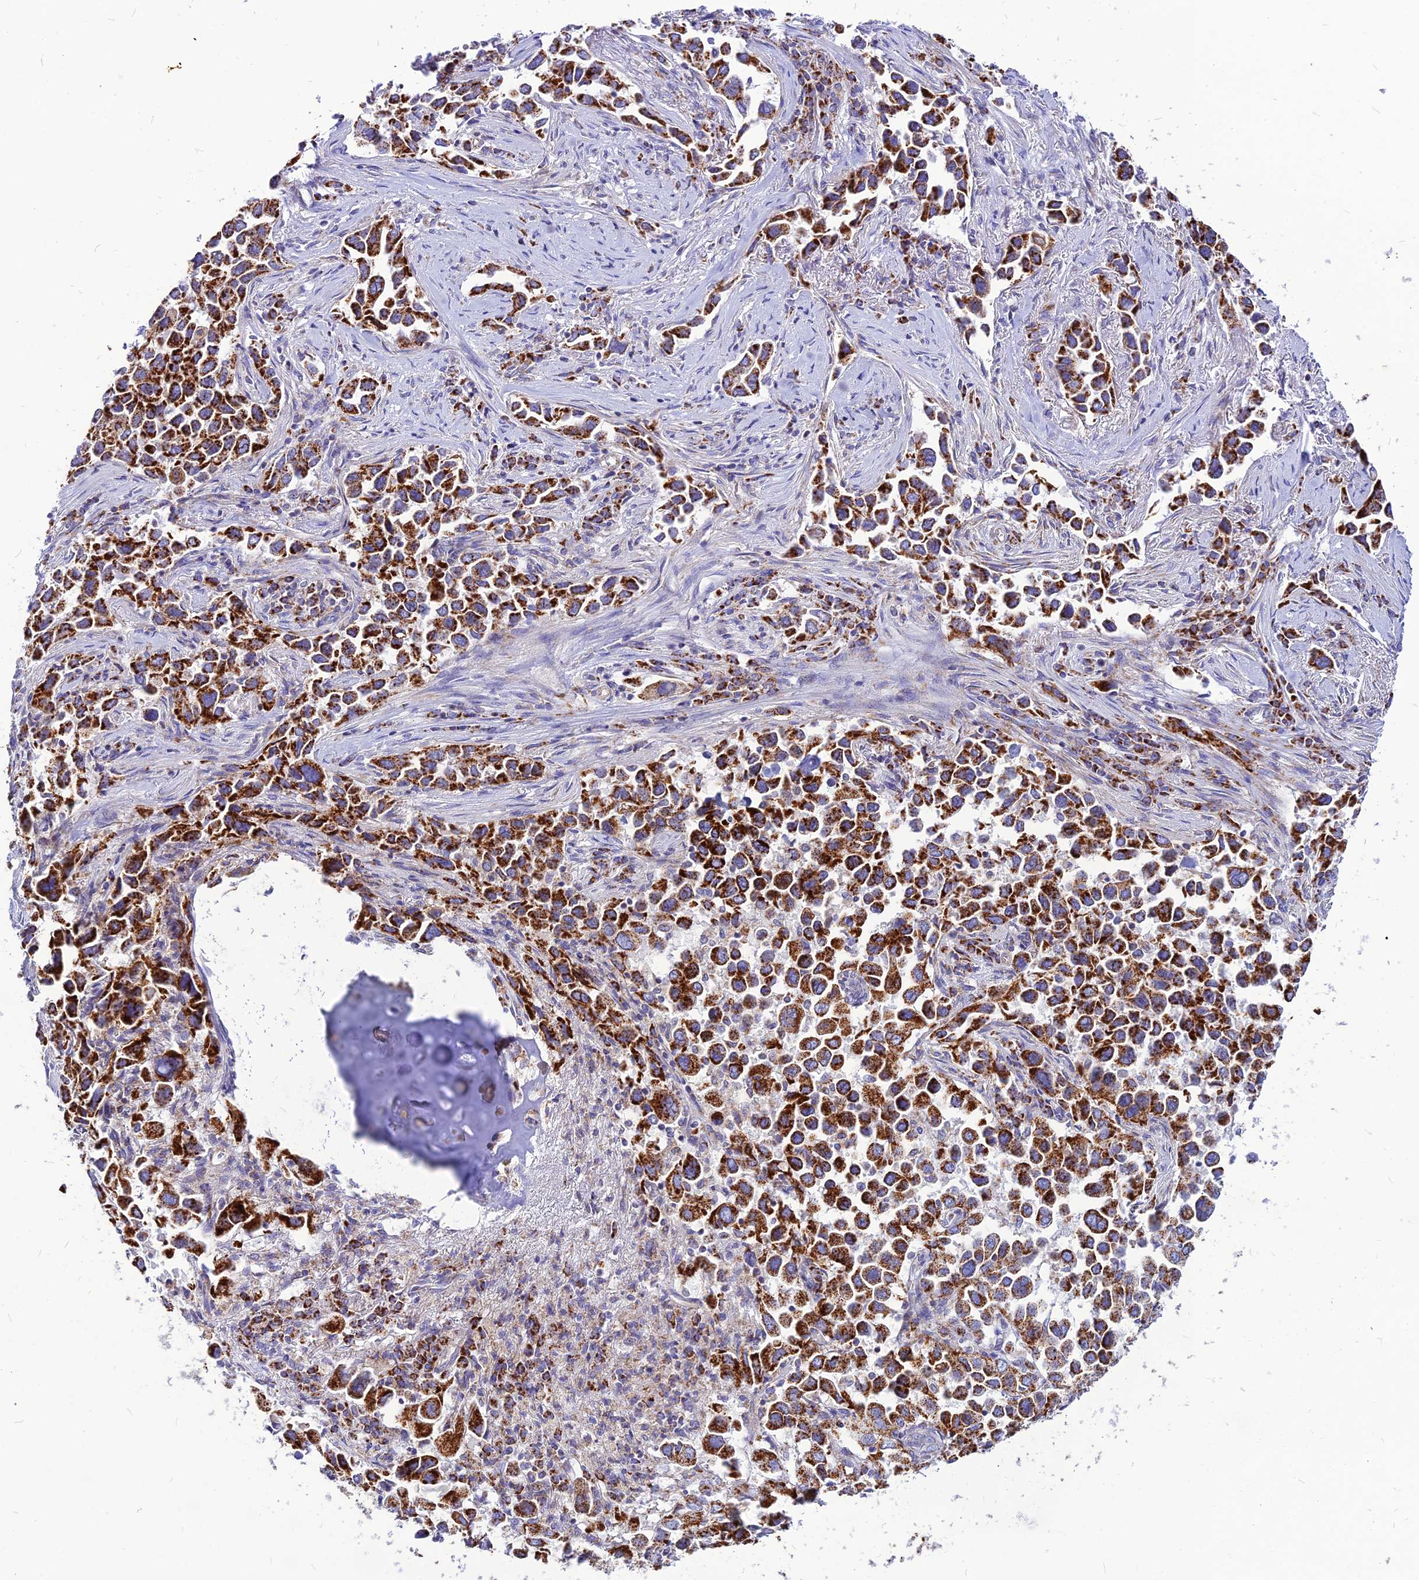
{"staining": {"intensity": "strong", "quantity": ">75%", "location": "cytoplasmic/membranous"}, "tissue": "lung cancer", "cell_type": "Tumor cells", "image_type": "cancer", "snomed": [{"axis": "morphology", "description": "Adenocarcinoma, NOS"}, {"axis": "topography", "description": "Lung"}], "caption": "Human adenocarcinoma (lung) stained with a protein marker exhibits strong staining in tumor cells.", "gene": "ECI1", "patient": {"sex": "female", "age": 76}}